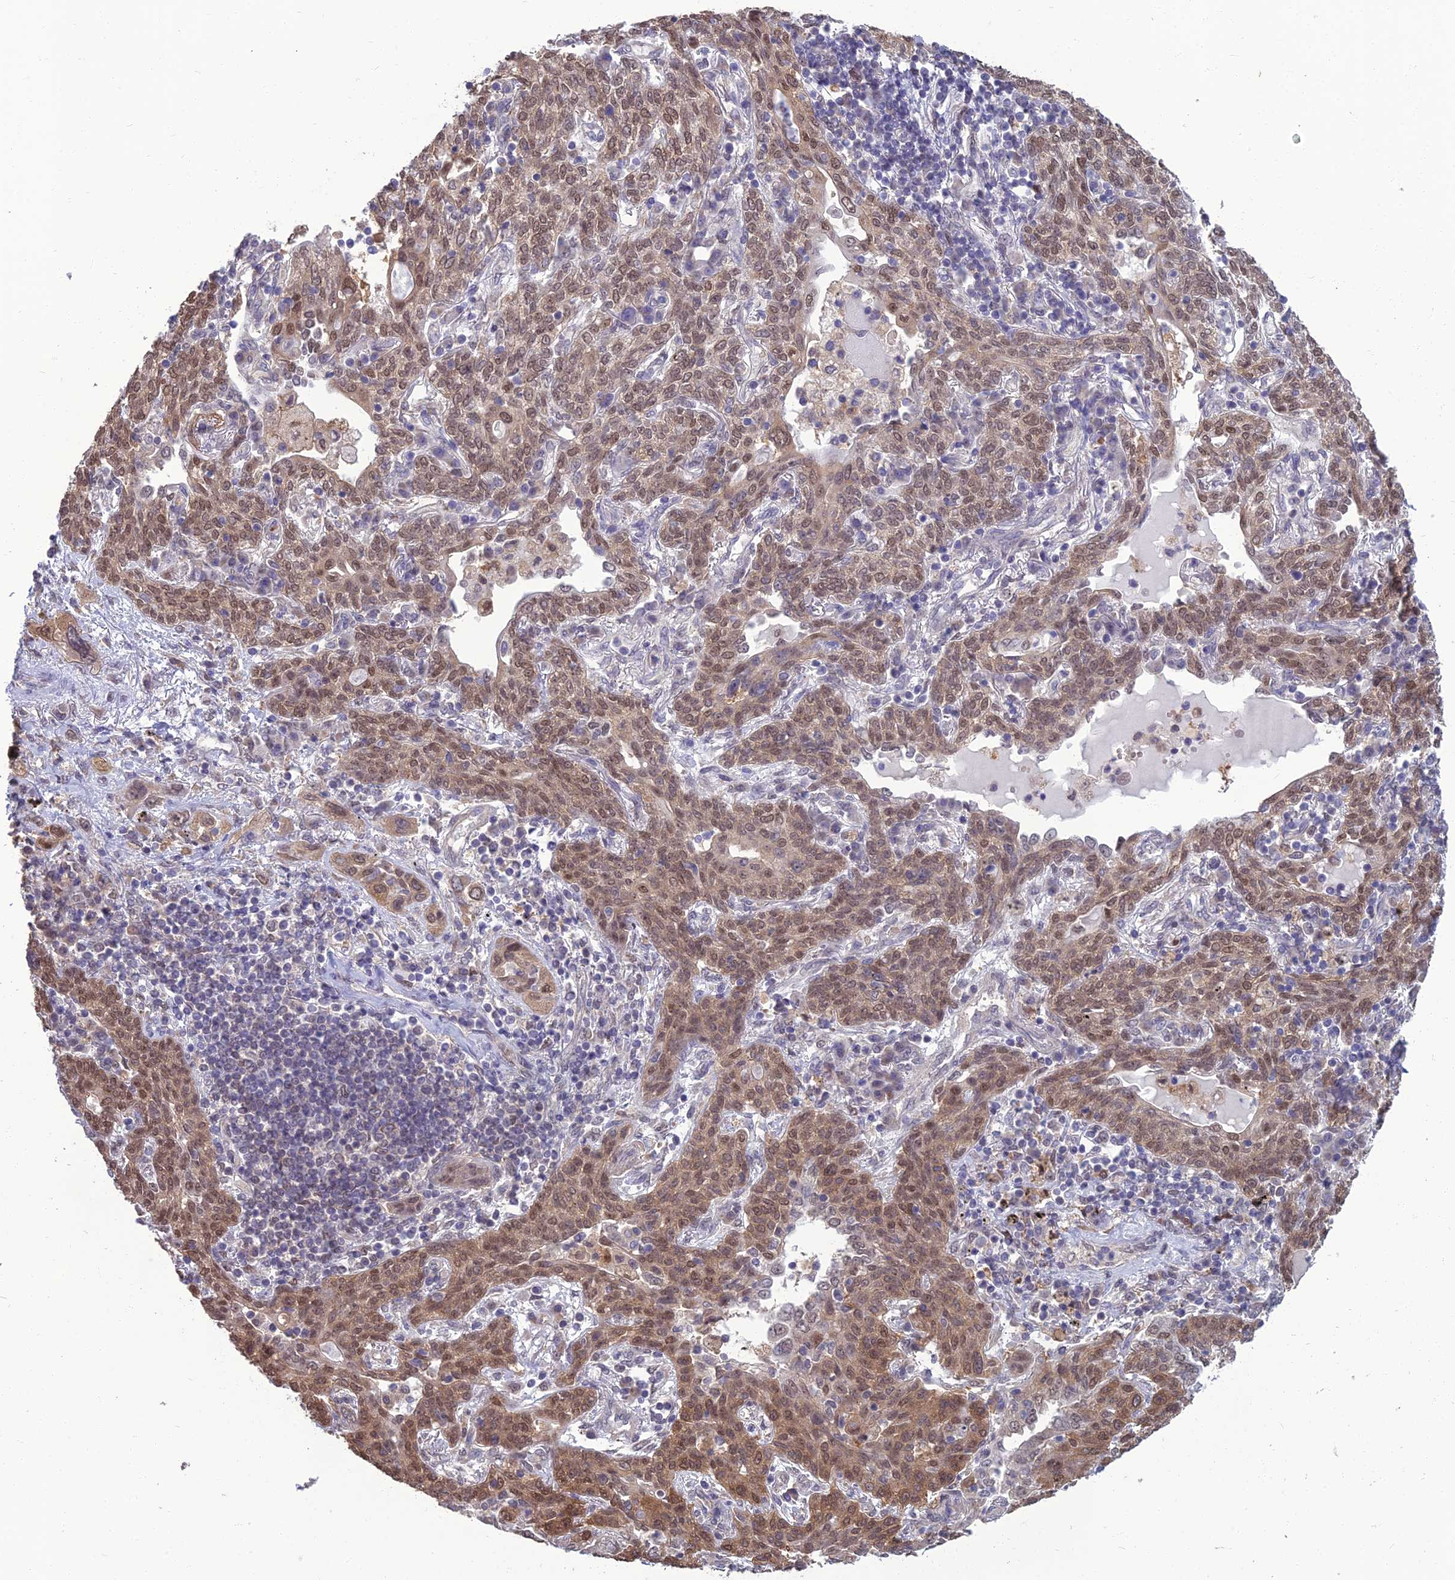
{"staining": {"intensity": "moderate", "quantity": ">75%", "location": "nuclear"}, "tissue": "lung cancer", "cell_type": "Tumor cells", "image_type": "cancer", "snomed": [{"axis": "morphology", "description": "Squamous cell carcinoma, NOS"}, {"axis": "topography", "description": "Lung"}], "caption": "Lung squamous cell carcinoma stained for a protein (brown) shows moderate nuclear positive staining in approximately >75% of tumor cells.", "gene": "NR4A3", "patient": {"sex": "female", "age": 70}}